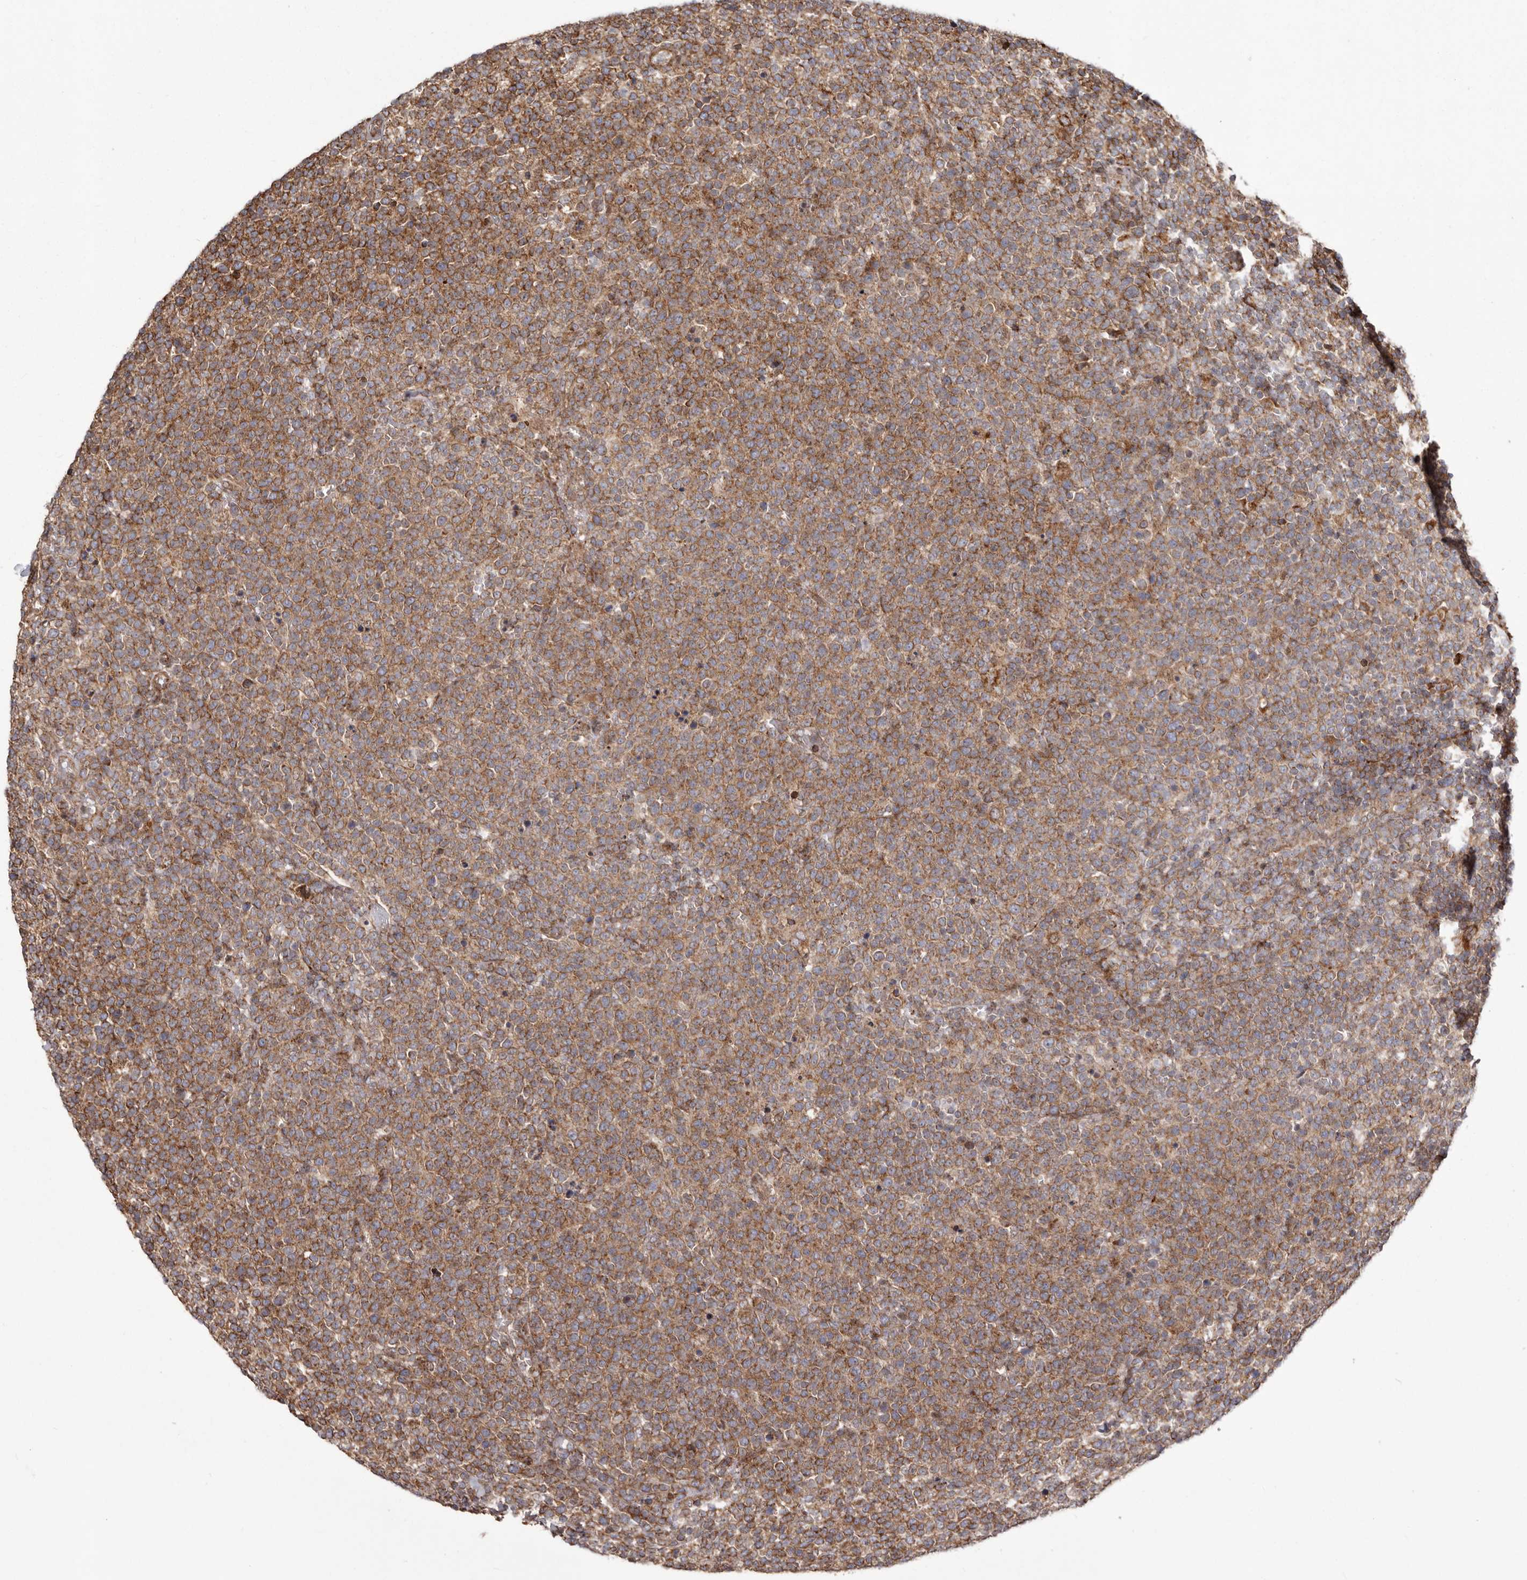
{"staining": {"intensity": "moderate", "quantity": ">75%", "location": "cytoplasmic/membranous"}, "tissue": "lymphoma", "cell_type": "Tumor cells", "image_type": "cancer", "snomed": [{"axis": "morphology", "description": "Malignant lymphoma, non-Hodgkin's type, High grade"}, {"axis": "topography", "description": "Lymph node"}], "caption": "A high-resolution image shows IHC staining of lymphoma, which displays moderate cytoplasmic/membranous expression in about >75% of tumor cells.", "gene": "NUP43", "patient": {"sex": "male", "age": 61}}